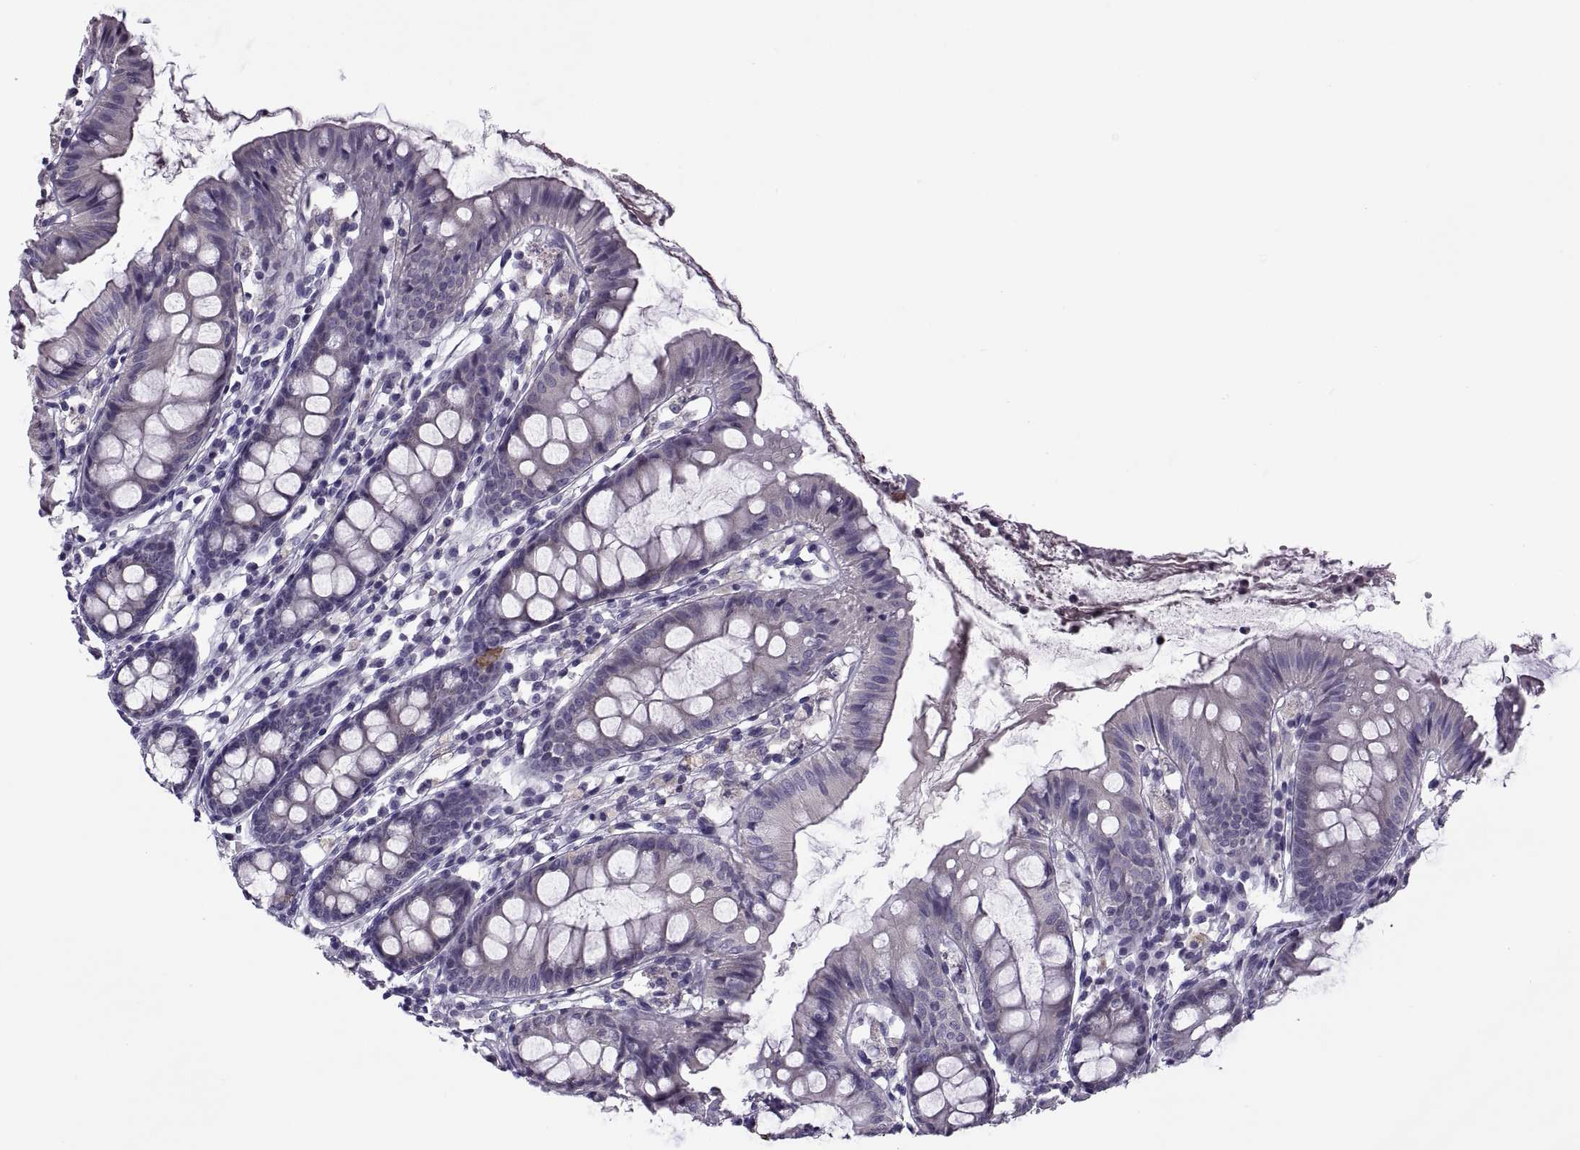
{"staining": {"intensity": "negative", "quantity": "none", "location": "none"}, "tissue": "colon", "cell_type": "Endothelial cells", "image_type": "normal", "snomed": [{"axis": "morphology", "description": "Normal tissue, NOS"}, {"axis": "topography", "description": "Colon"}], "caption": "Immunohistochemical staining of benign colon exhibits no significant positivity in endothelial cells. (Immunohistochemistry (ihc), brightfield microscopy, high magnification).", "gene": "MAGEB1", "patient": {"sex": "female", "age": 84}}